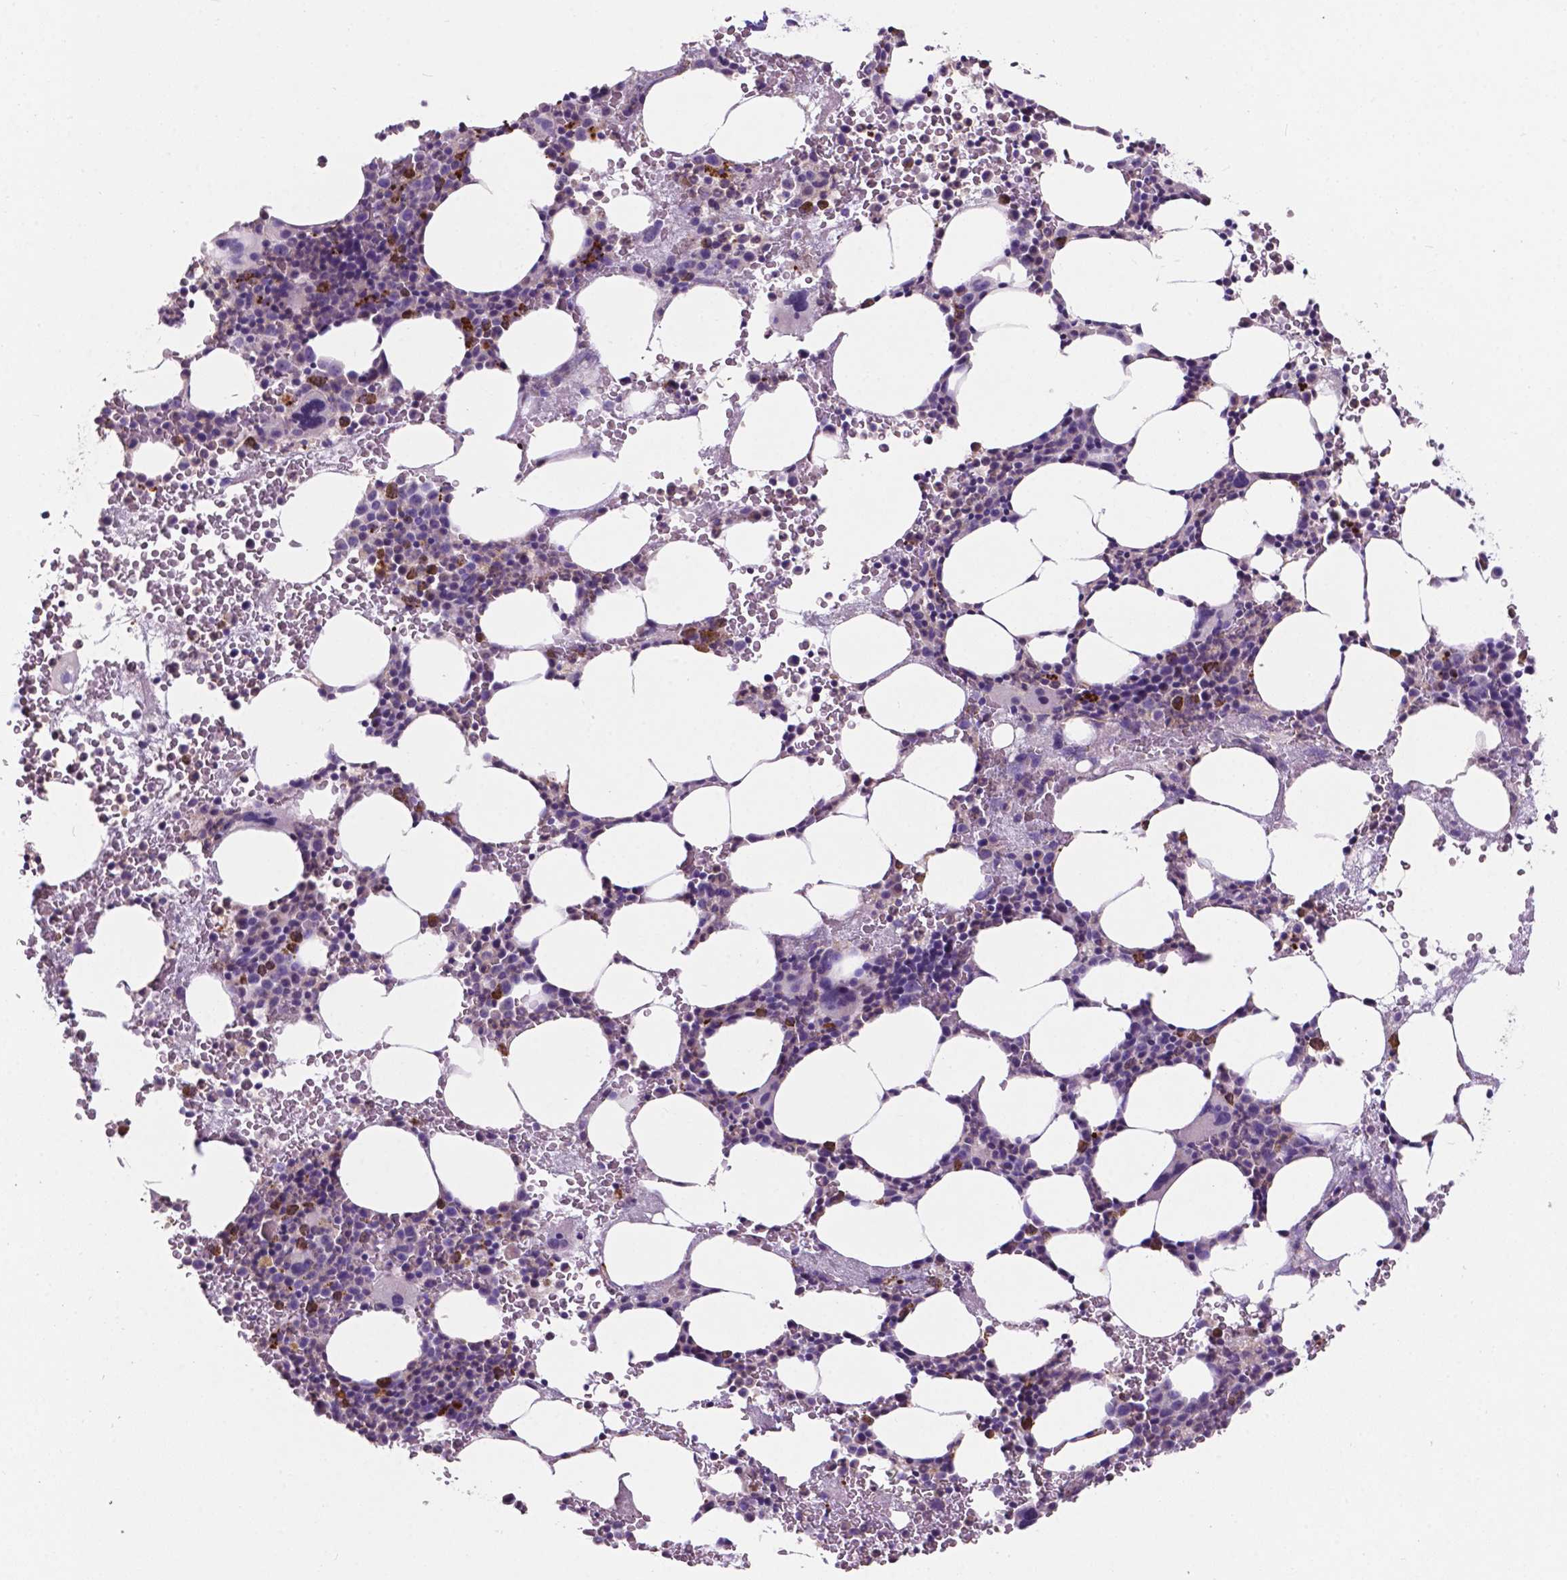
{"staining": {"intensity": "strong", "quantity": "<25%", "location": "cytoplasmic/membranous"}, "tissue": "bone marrow", "cell_type": "Hematopoietic cells", "image_type": "normal", "snomed": [{"axis": "morphology", "description": "Normal tissue, NOS"}, {"axis": "topography", "description": "Bone marrow"}], "caption": "Bone marrow stained with a brown dye shows strong cytoplasmic/membranous positive staining in about <25% of hematopoietic cells.", "gene": "PLSCR1", "patient": {"sex": "female", "age": 56}}